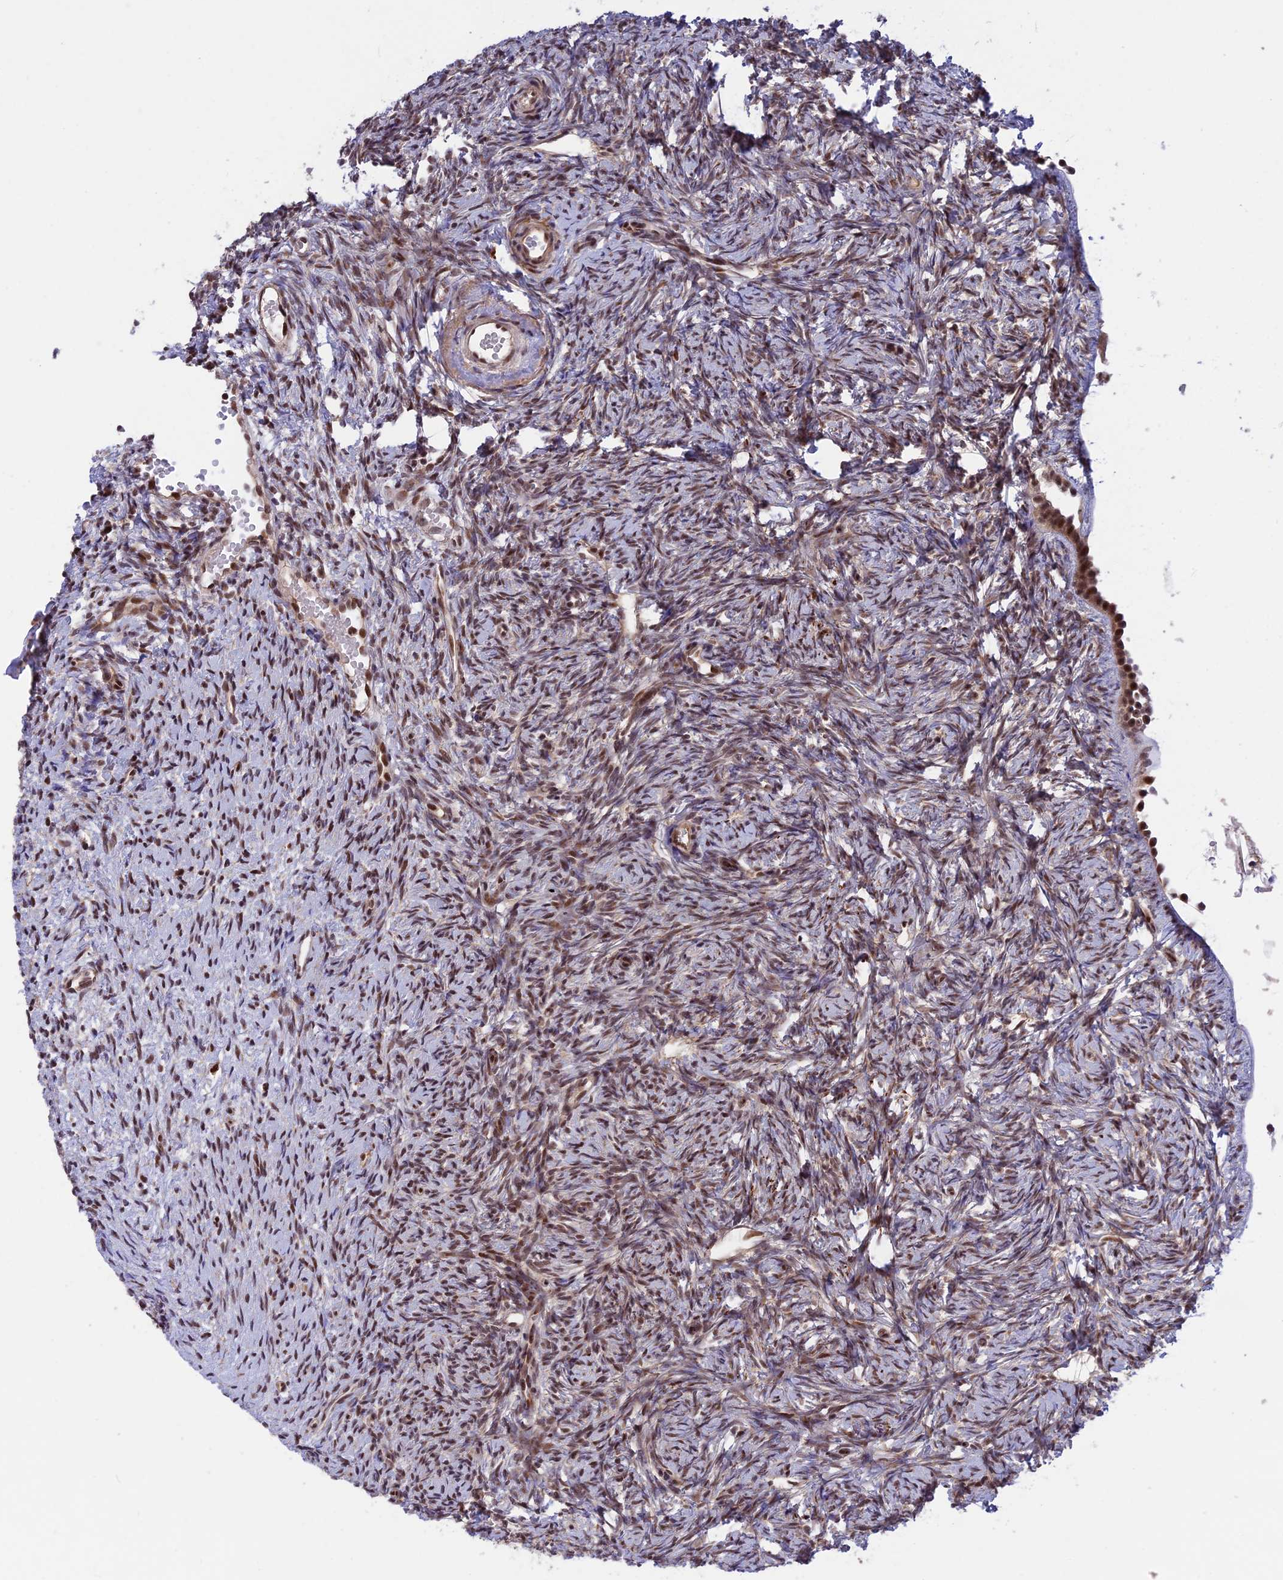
{"staining": {"intensity": "moderate", "quantity": "25%-75%", "location": "nuclear"}, "tissue": "ovary", "cell_type": "Ovarian stroma cells", "image_type": "normal", "snomed": [{"axis": "morphology", "description": "Normal tissue, NOS"}, {"axis": "topography", "description": "Ovary"}], "caption": "The immunohistochemical stain shows moderate nuclear expression in ovarian stroma cells of normal ovary. (DAB (3,3'-diaminobenzidine) IHC with brightfield microscopy, high magnification).", "gene": "POLR2C", "patient": {"sex": "female", "age": 51}}